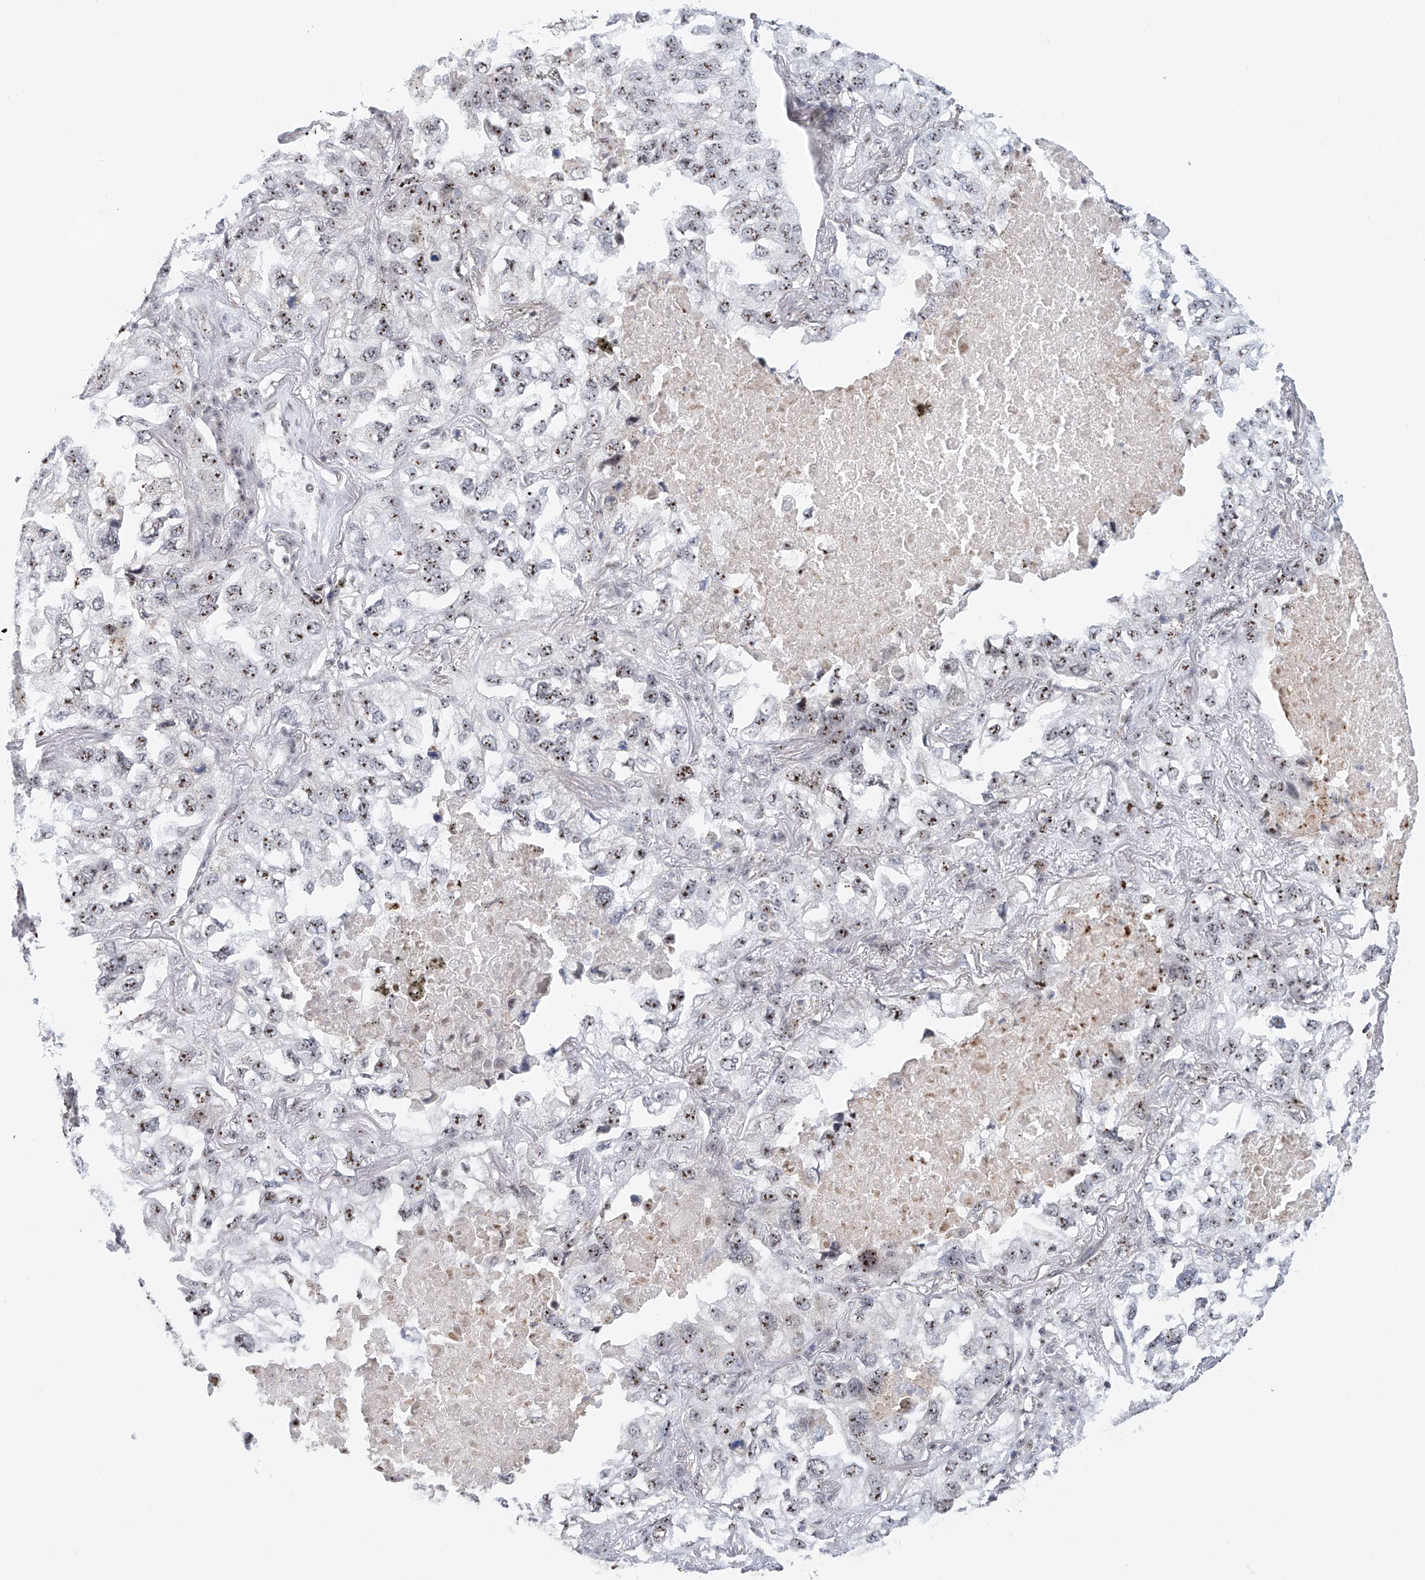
{"staining": {"intensity": "moderate", "quantity": ">75%", "location": "nuclear"}, "tissue": "lung cancer", "cell_type": "Tumor cells", "image_type": "cancer", "snomed": [{"axis": "morphology", "description": "Adenocarcinoma, NOS"}, {"axis": "topography", "description": "Lung"}], "caption": "DAB (3,3'-diaminobenzidine) immunohistochemical staining of human lung cancer (adenocarcinoma) shows moderate nuclear protein expression in about >75% of tumor cells.", "gene": "PRUNE2", "patient": {"sex": "male", "age": 65}}